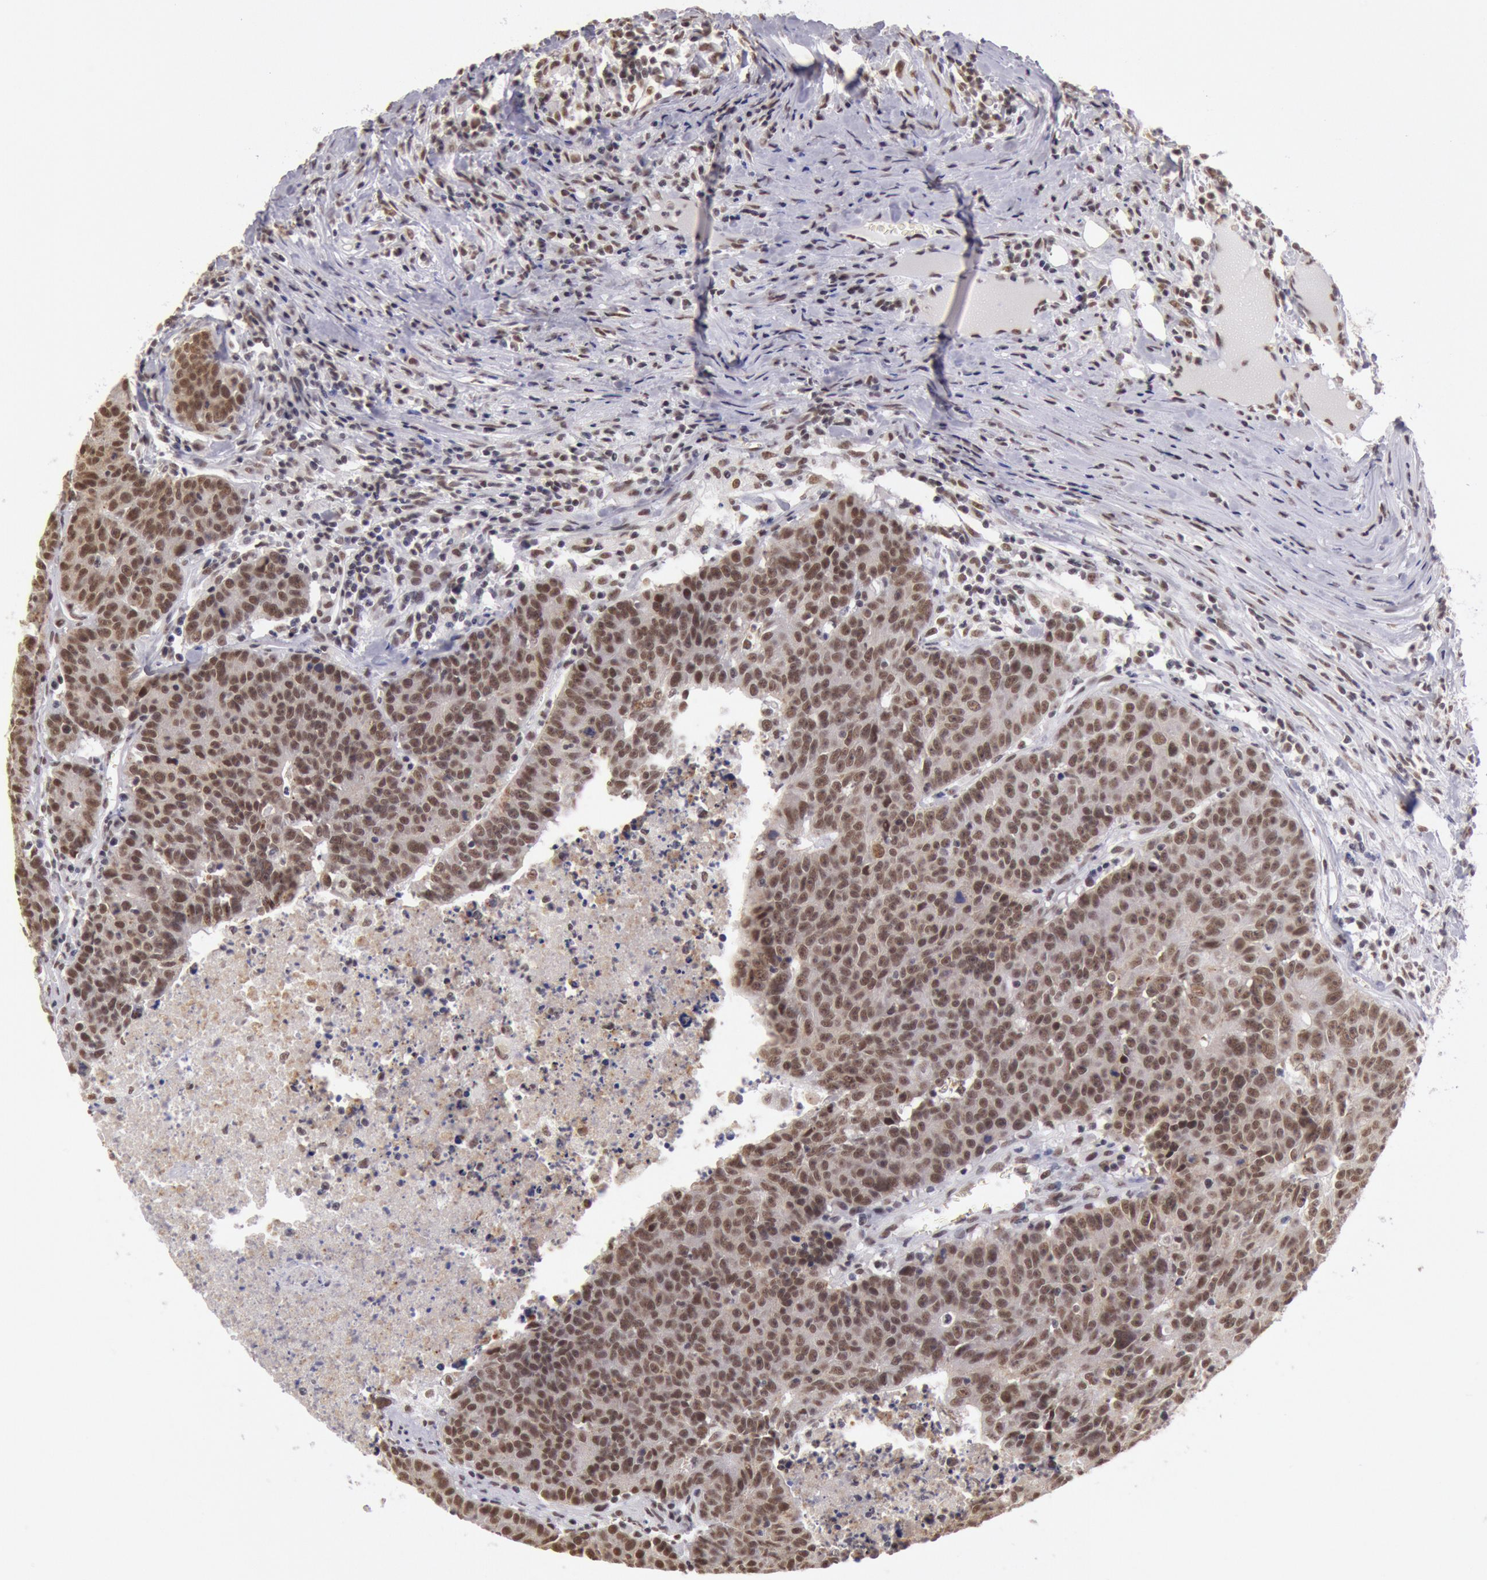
{"staining": {"intensity": "moderate", "quantity": ">75%", "location": "nuclear"}, "tissue": "colorectal cancer", "cell_type": "Tumor cells", "image_type": "cancer", "snomed": [{"axis": "morphology", "description": "Adenocarcinoma, NOS"}, {"axis": "topography", "description": "Colon"}], "caption": "IHC image of colorectal cancer (adenocarcinoma) stained for a protein (brown), which demonstrates medium levels of moderate nuclear positivity in approximately >75% of tumor cells.", "gene": "SNRPD3", "patient": {"sex": "female", "age": 53}}